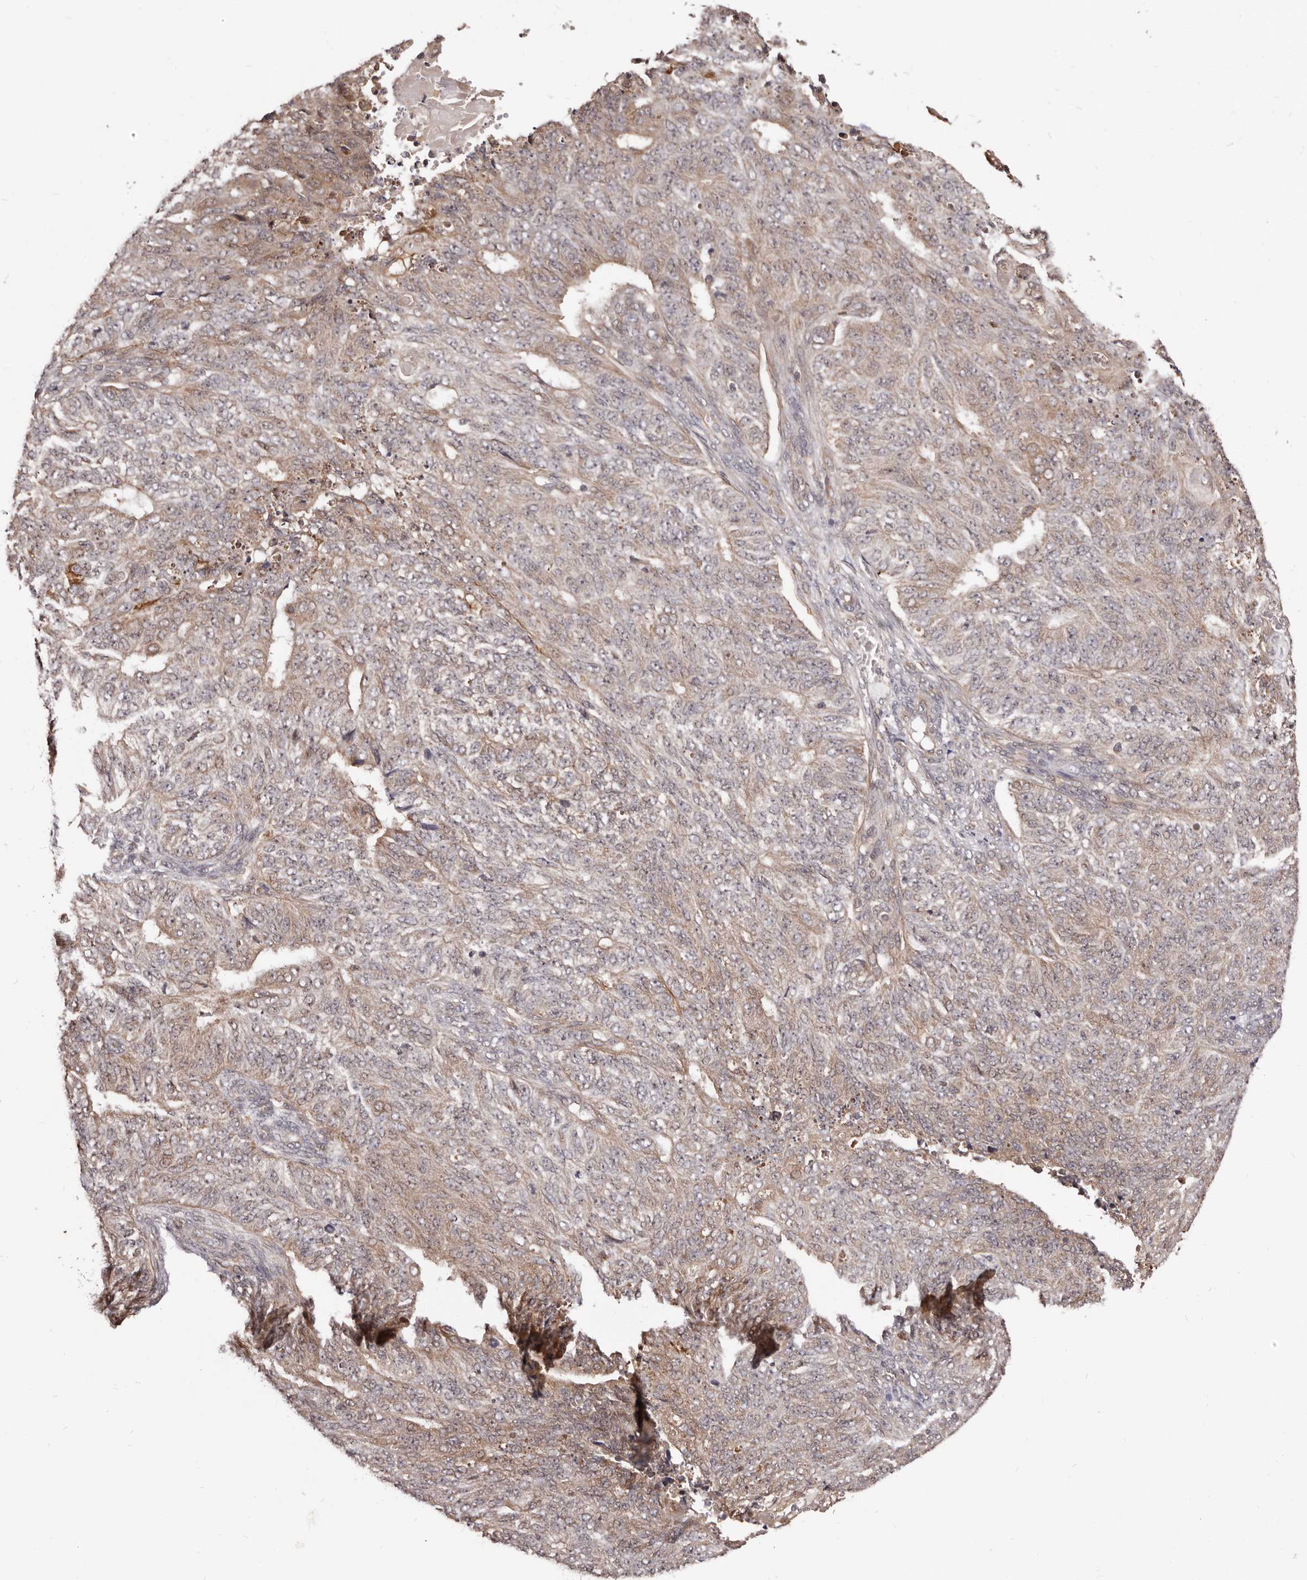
{"staining": {"intensity": "moderate", "quantity": "<25%", "location": "cytoplasmic/membranous"}, "tissue": "endometrial cancer", "cell_type": "Tumor cells", "image_type": "cancer", "snomed": [{"axis": "morphology", "description": "Adenocarcinoma, NOS"}, {"axis": "topography", "description": "Endometrium"}], "caption": "This image displays immunohistochemistry staining of human endometrial cancer (adenocarcinoma), with low moderate cytoplasmic/membranous staining in approximately <25% of tumor cells.", "gene": "MDP1", "patient": {"sex": "female", "age": 32}}